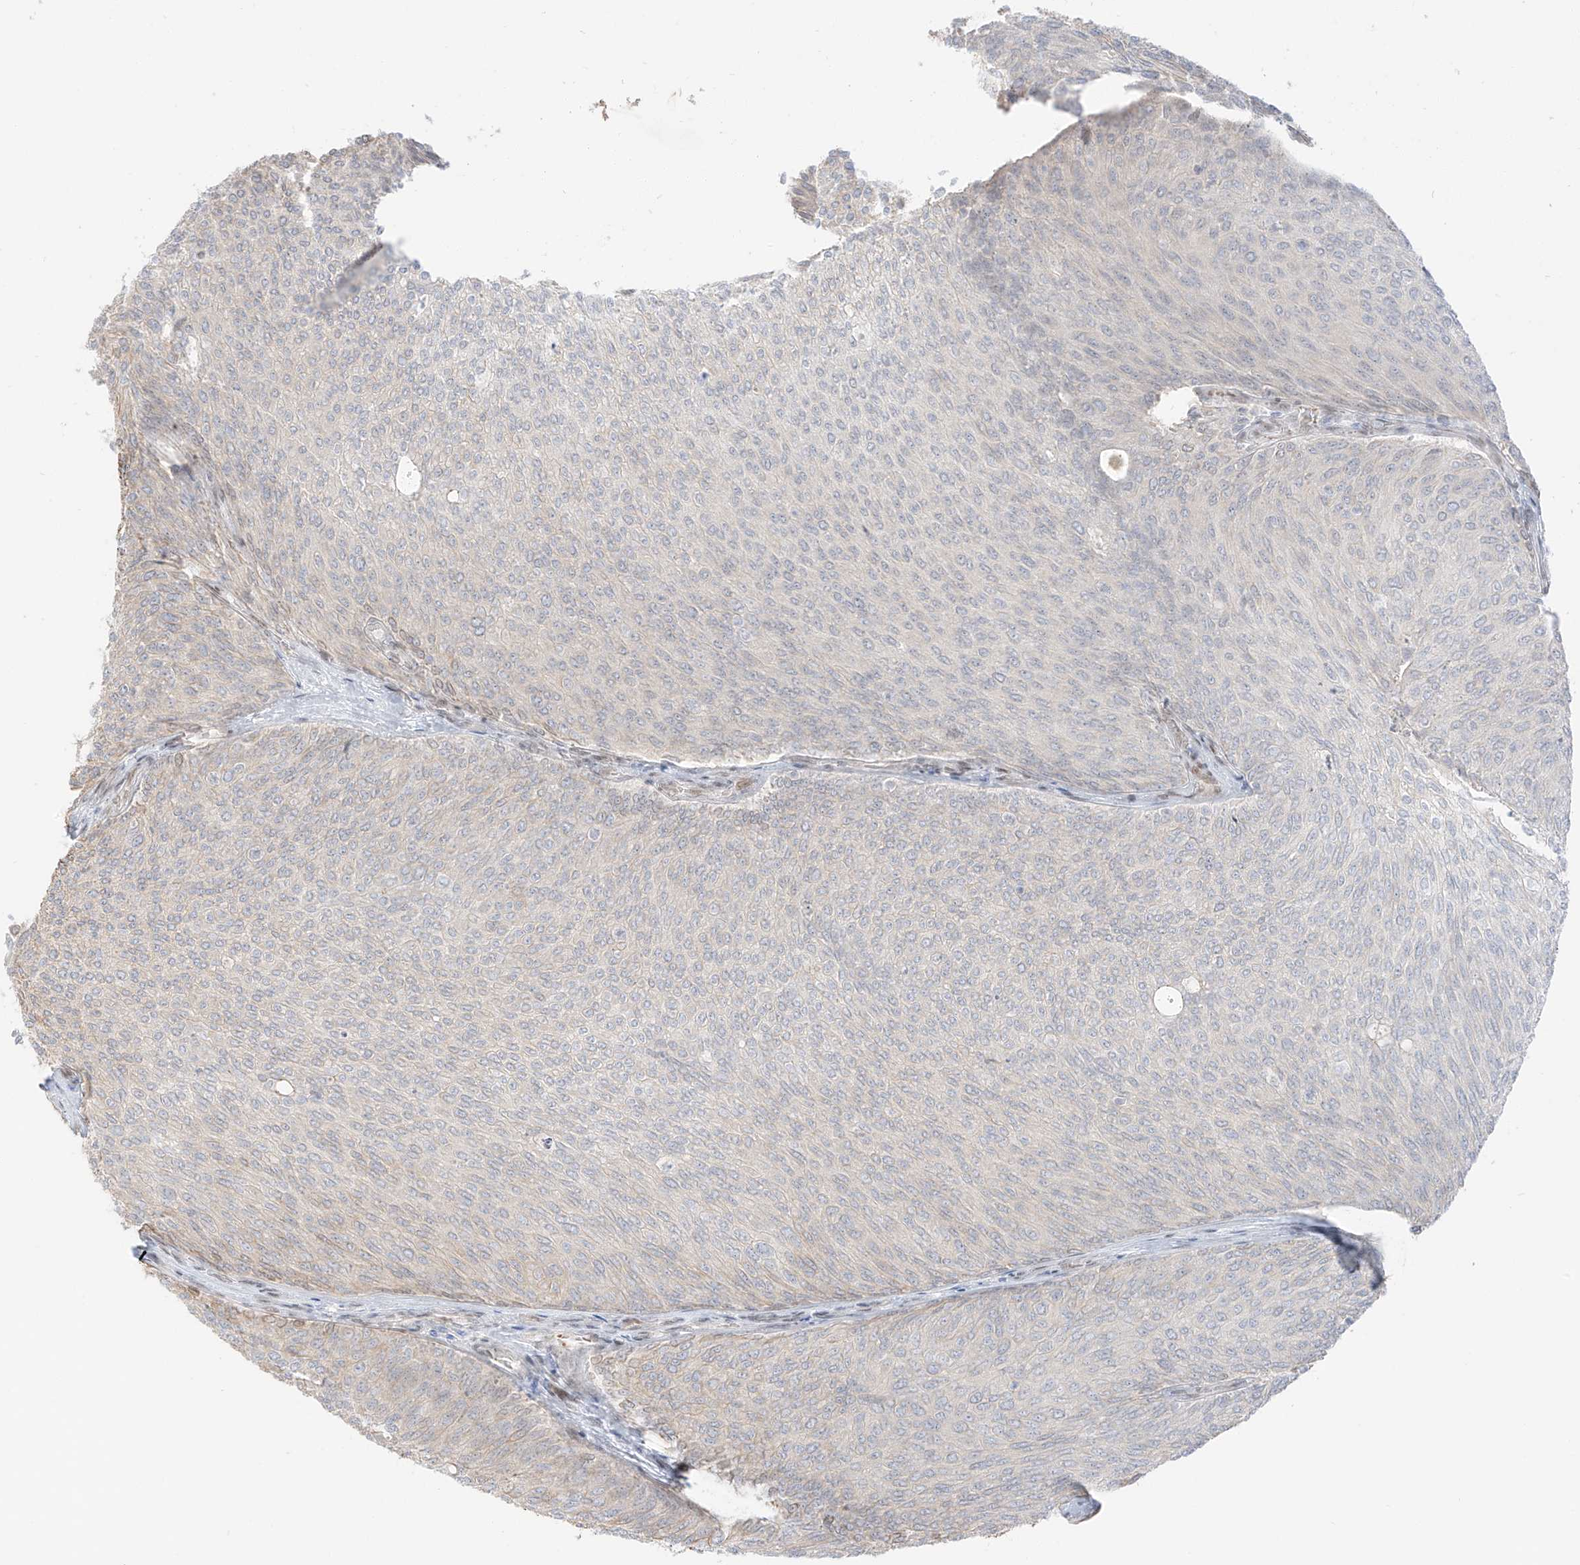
{"staining": {"intensity": "weak", "quantity": "<25%", "location": "cytoplasmic/membranous"}, "tissue": "urothelial cancer", "cell_type": "Tumor cells", "image_type": "cancer", "snomed": [{"axis": "morphology", "description": "Urothelial carcinoma, Low grade"}, {"axis": "topography", "description": "Urinary bladder"}], "caption": "IHC of human low-grade urothelial carcinoma shows no expression in tumor cells.", "gene": "ZNF774", "patient": {"sex": "female", "age": 79}}